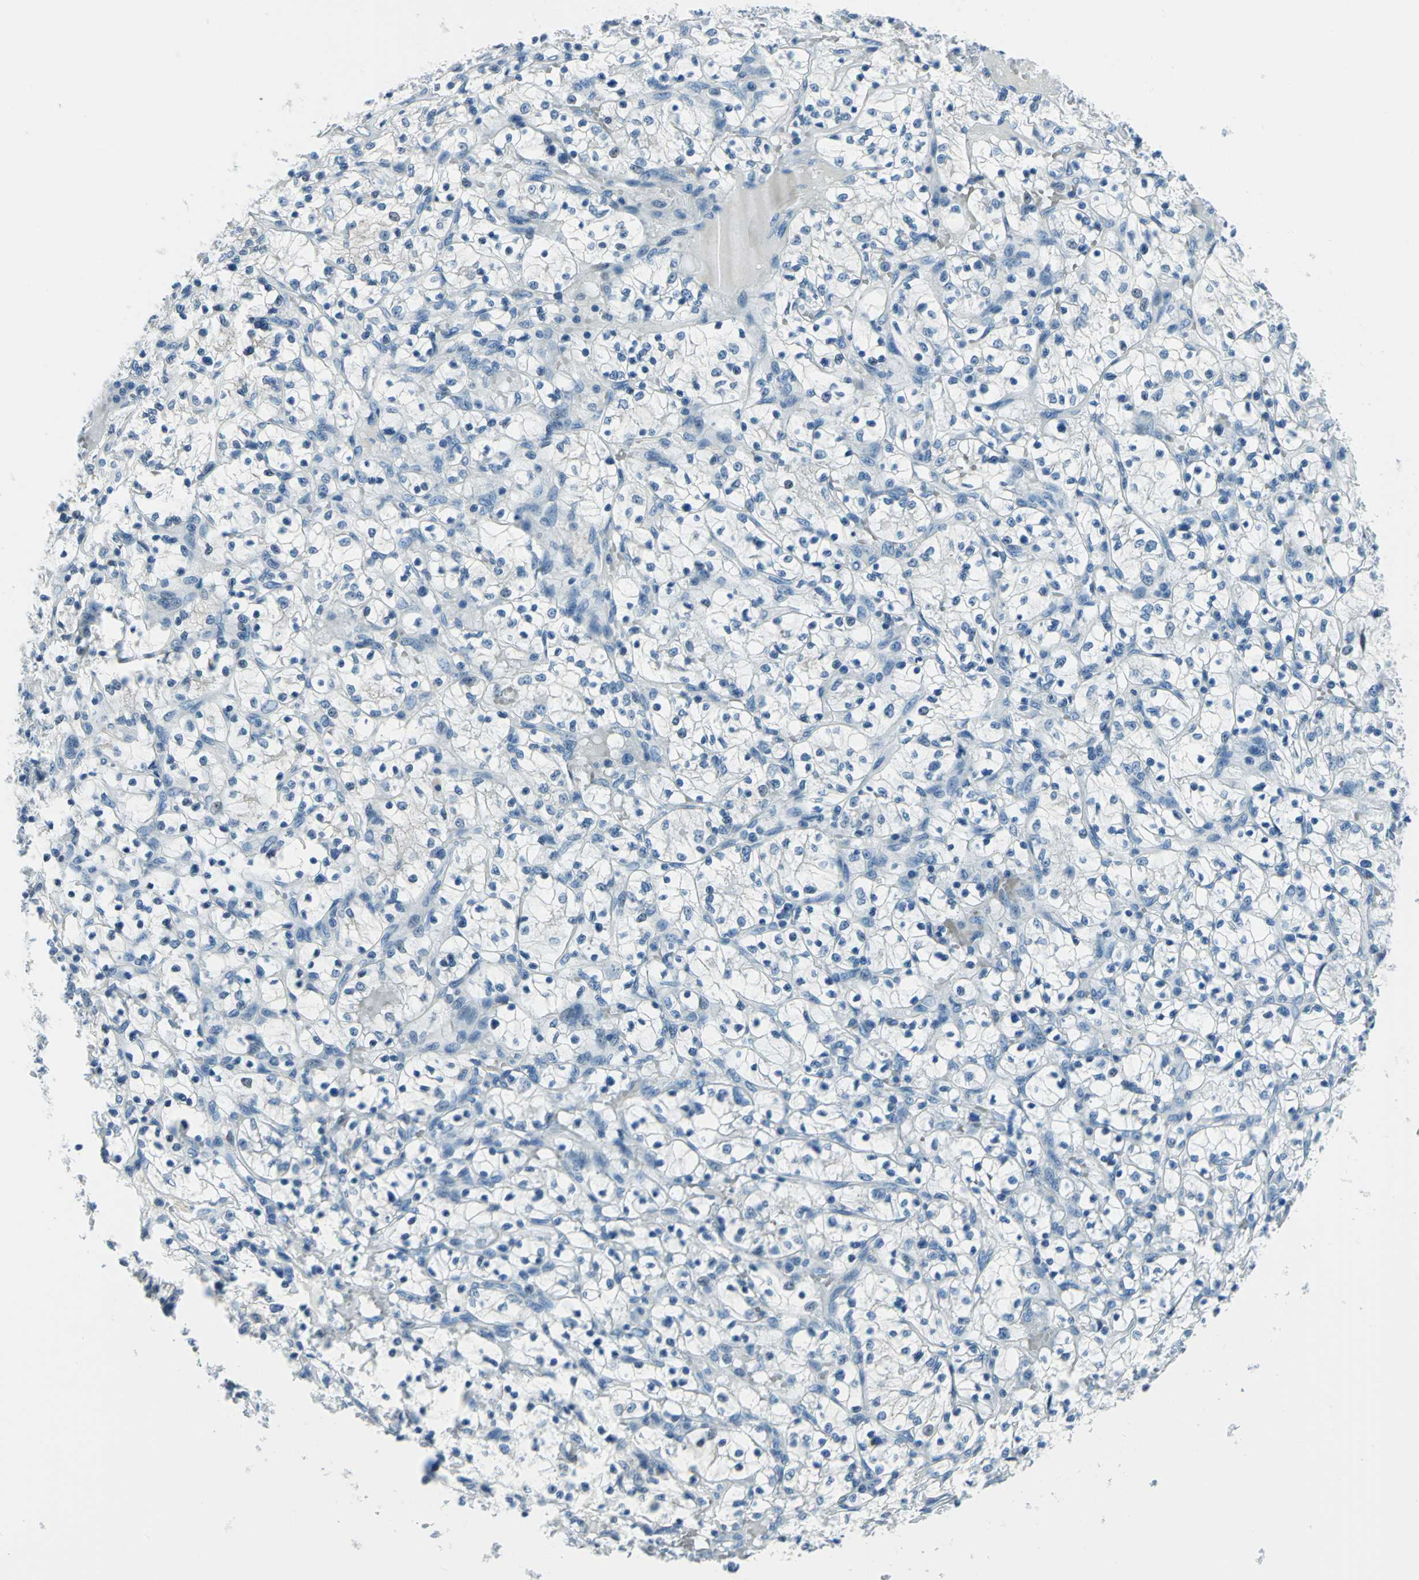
{"staining": {"intensity": "negative", "quantity": "none", "location": "none"}, "tissue": "renal cancer", "cell_type": "Tumor cells", "image_type": "cancer", "snomed": [{"axis": "morphology", "description": "Adenocarcinoma, NOS"}, {"axis": "topography", "description": "Kidney"}], "caption": "This is a histopathology image of IHC staining of renal adenocarcinoma, which shows no positivity in tumor cells.", "gene": "AKR1A1", "patient": {"sex": "female", "age": 69}}